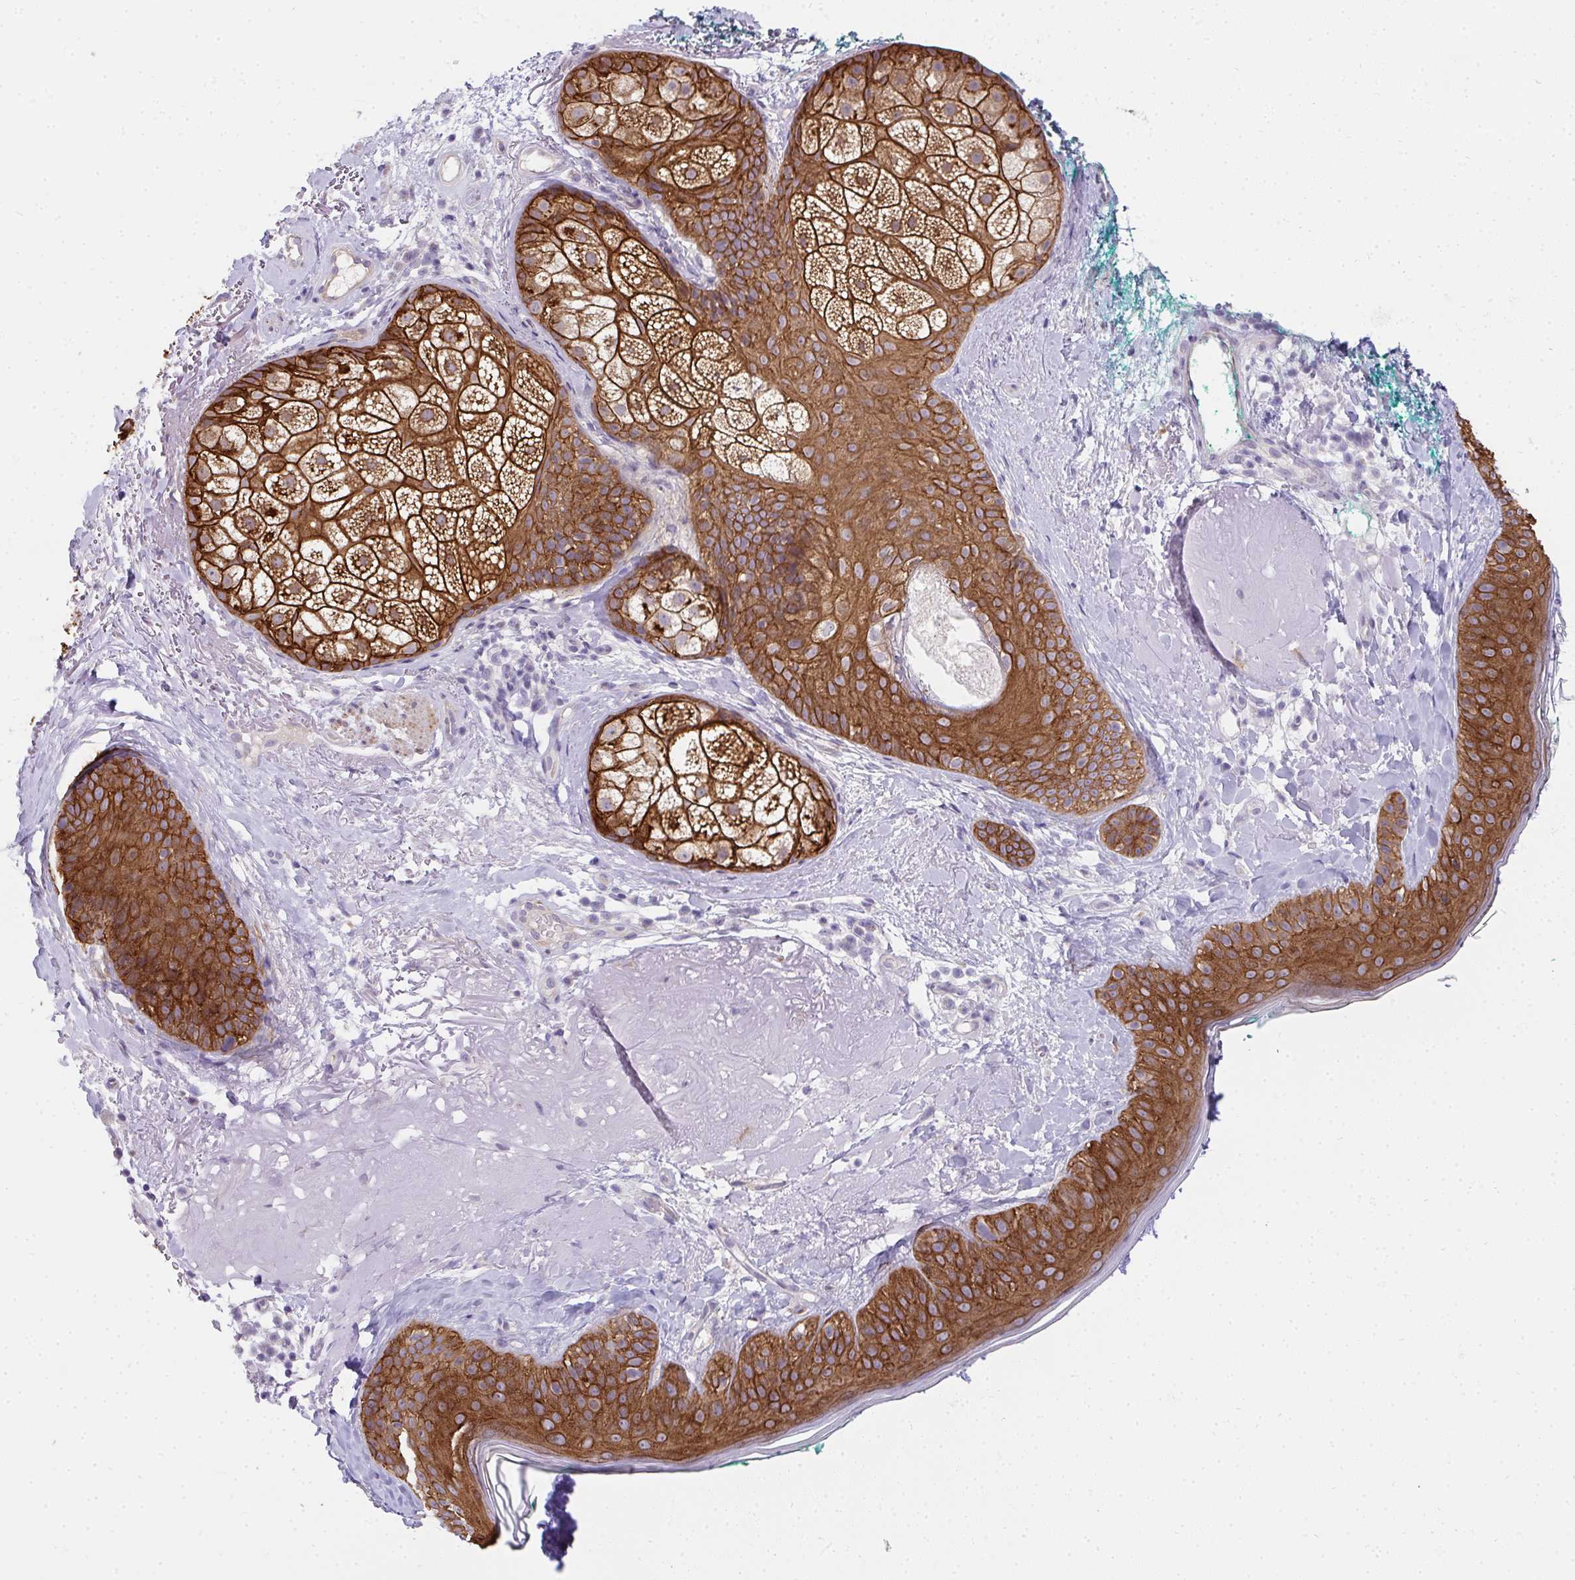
{"staining": {"intensity": "negative", "quantity": "none", "location": "none"}, "tissue": "skin", "cell_type": "Fibroblasts", "image_type": "normal", "snomed": [{"axis": "morphology", "description": "Normal tissue, NOS"}, {"axis": "topography", "description": "Skin"}], "caption": "Immunohistochemistry micrograph of benign skin: skin stained with DAB (3,3'-diaminobenzidine) displays no significant protein expression in fibroblasts. (DAB (3,3'-diaminobenzidine) IHC visualized using brightfield microscopy, high magnification).", "gene": "AK5", "patient": {"sex": "male", "age": 73}}